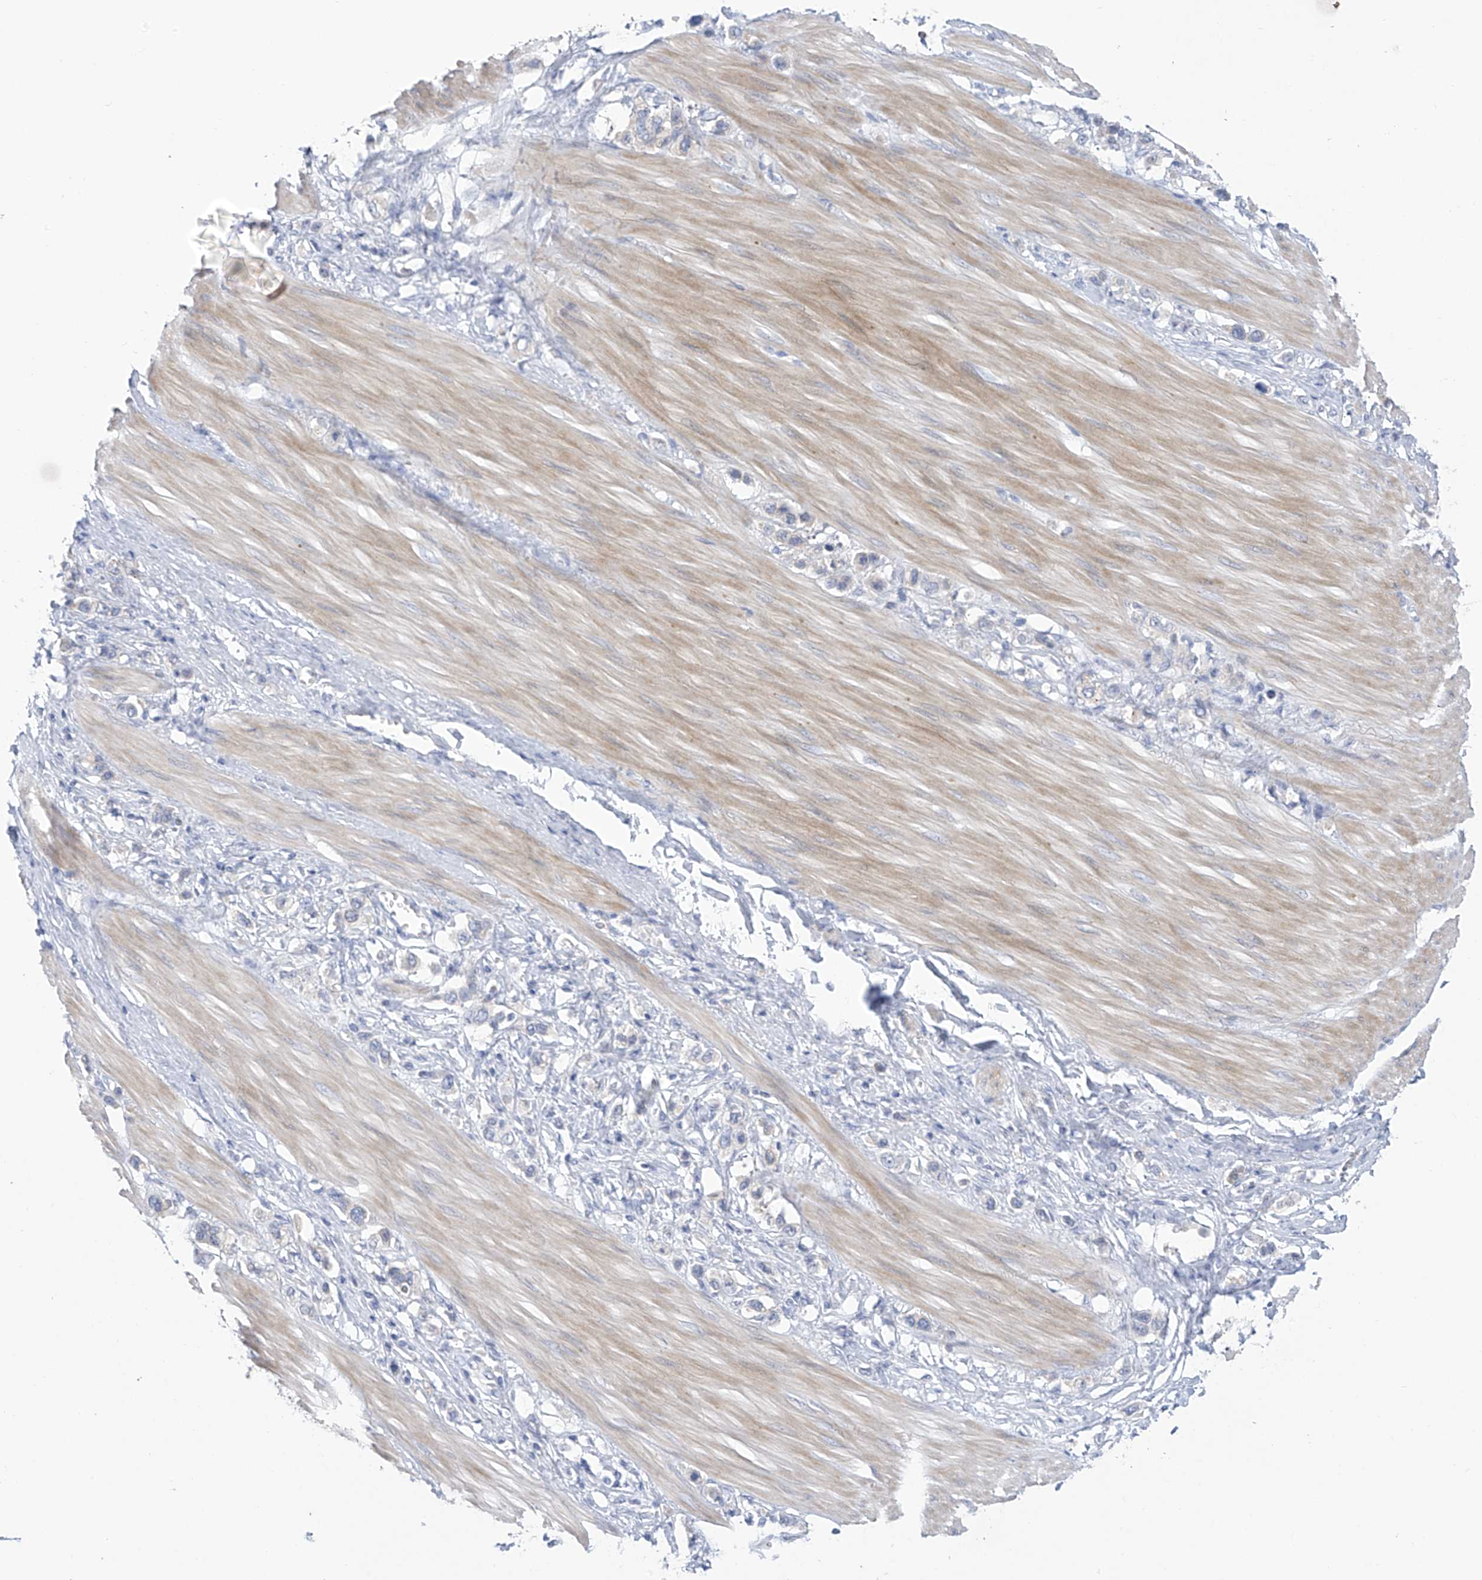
{"staining": {"intensity": "negative", "quantity": "none", "location": "none"}, "tissue": "stomach cancer", "cell_type": "Tumor cells", "image_type": "cancer", "snomed": [{"axis": "morphology", "description": "Adenocarcinoma, NOS"}, {"axis": "topography", "description": "Stomach"}], "caption": "Tumor cells are negative for brown protein staining in adenocarcinoma (stomach).", "gene": "SLCO4A1", "patient": {"sex": "female", "age": 65}}